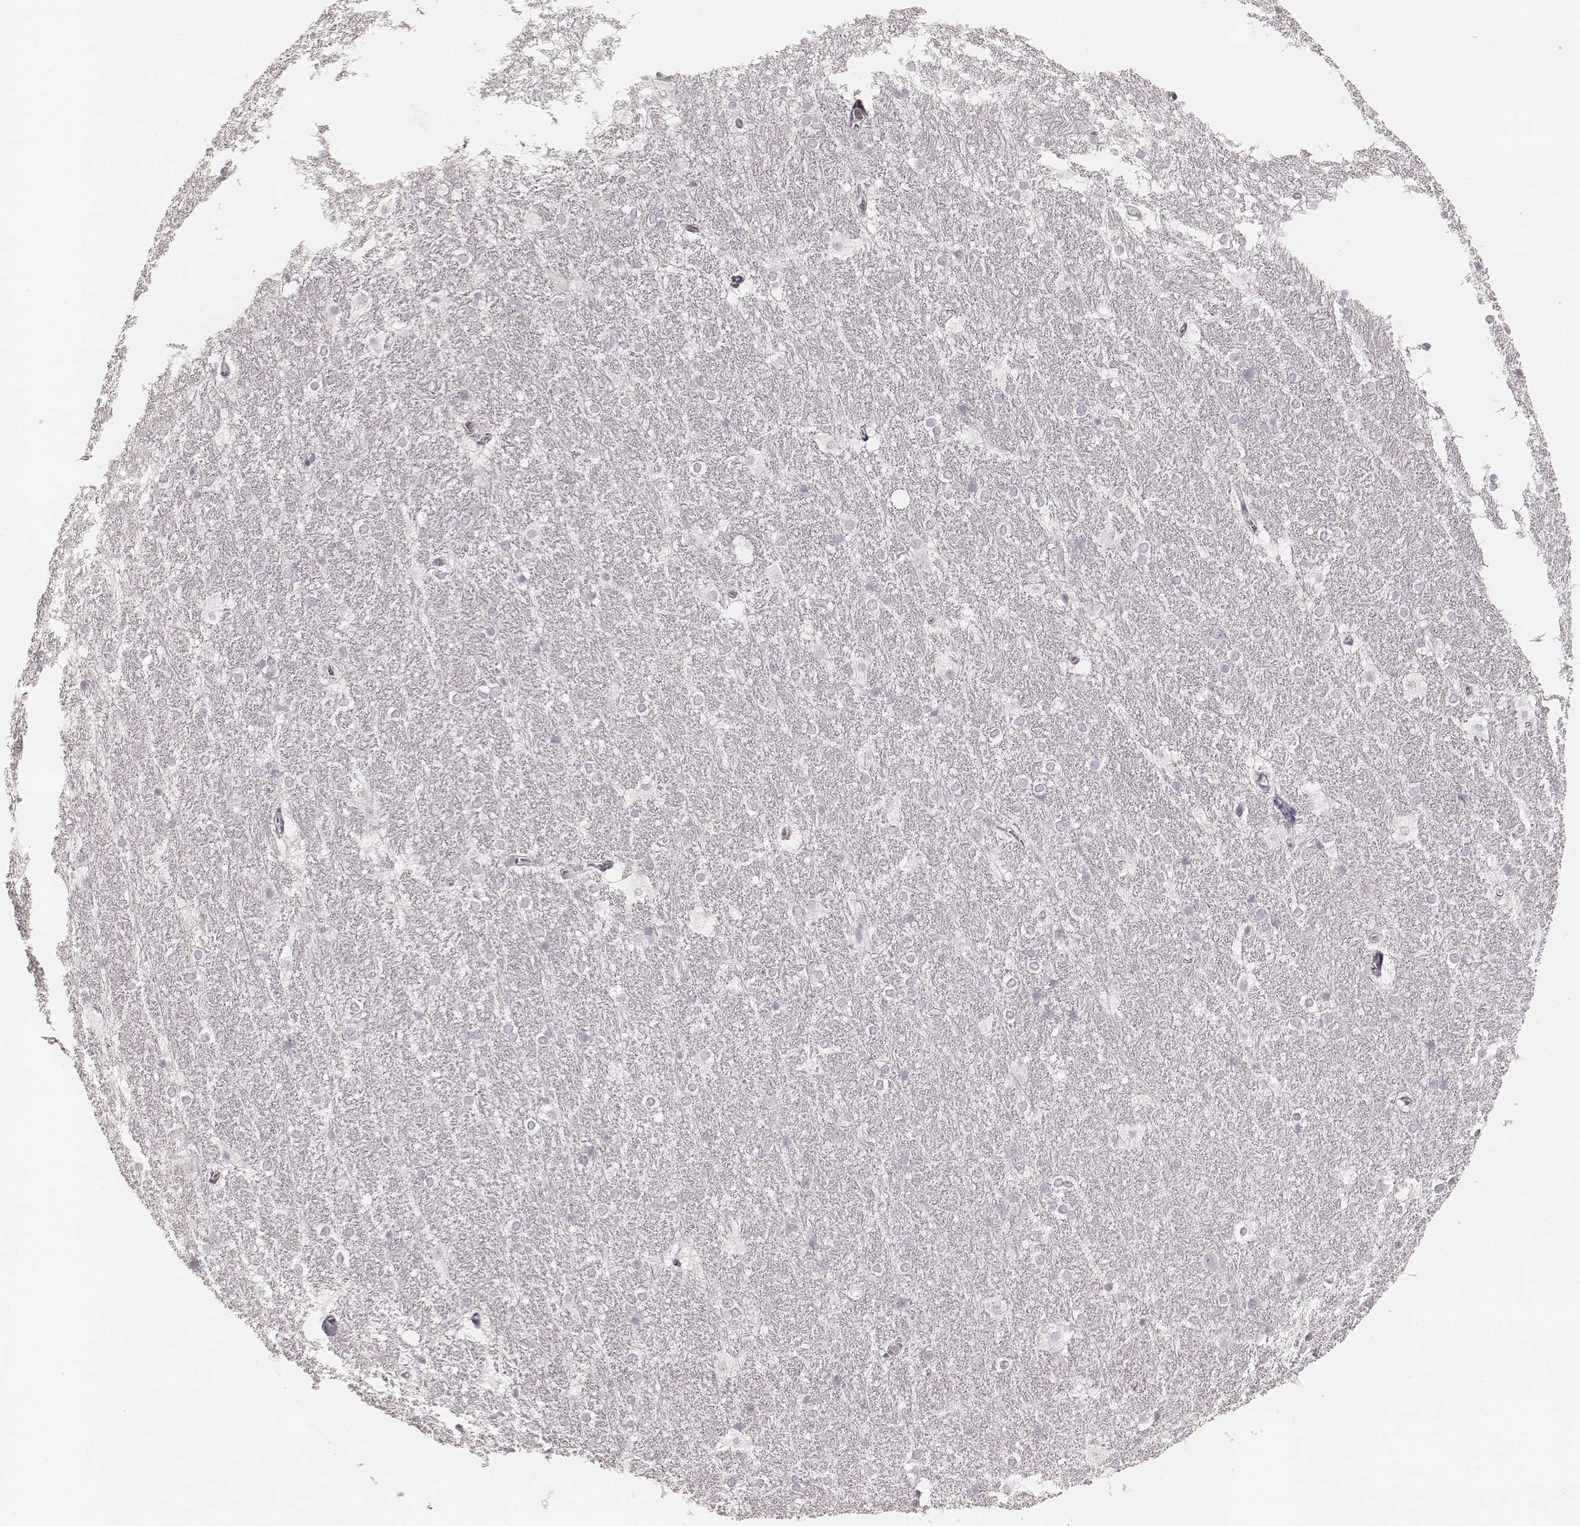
{"staining": {"intensity": "negative", "quantity": "none", "location": "none"}, "tissue": "hippocampus", "cell_type": "Glial cells", "image_type": "normal", "snomed": [{"axis": "morphology", "description": "Normal tissue, NOS"}, {"axis": "topography", "description": "Cerebral cortex"}, {"axis": "topography", "description": "Hippocampus"}], "caption": "Benign hippocampus was stained to show a protein in brown. There is no significant expression in glial cells.", "gene": "TEX37", "patient": {"sex": "female", "age": 19}}